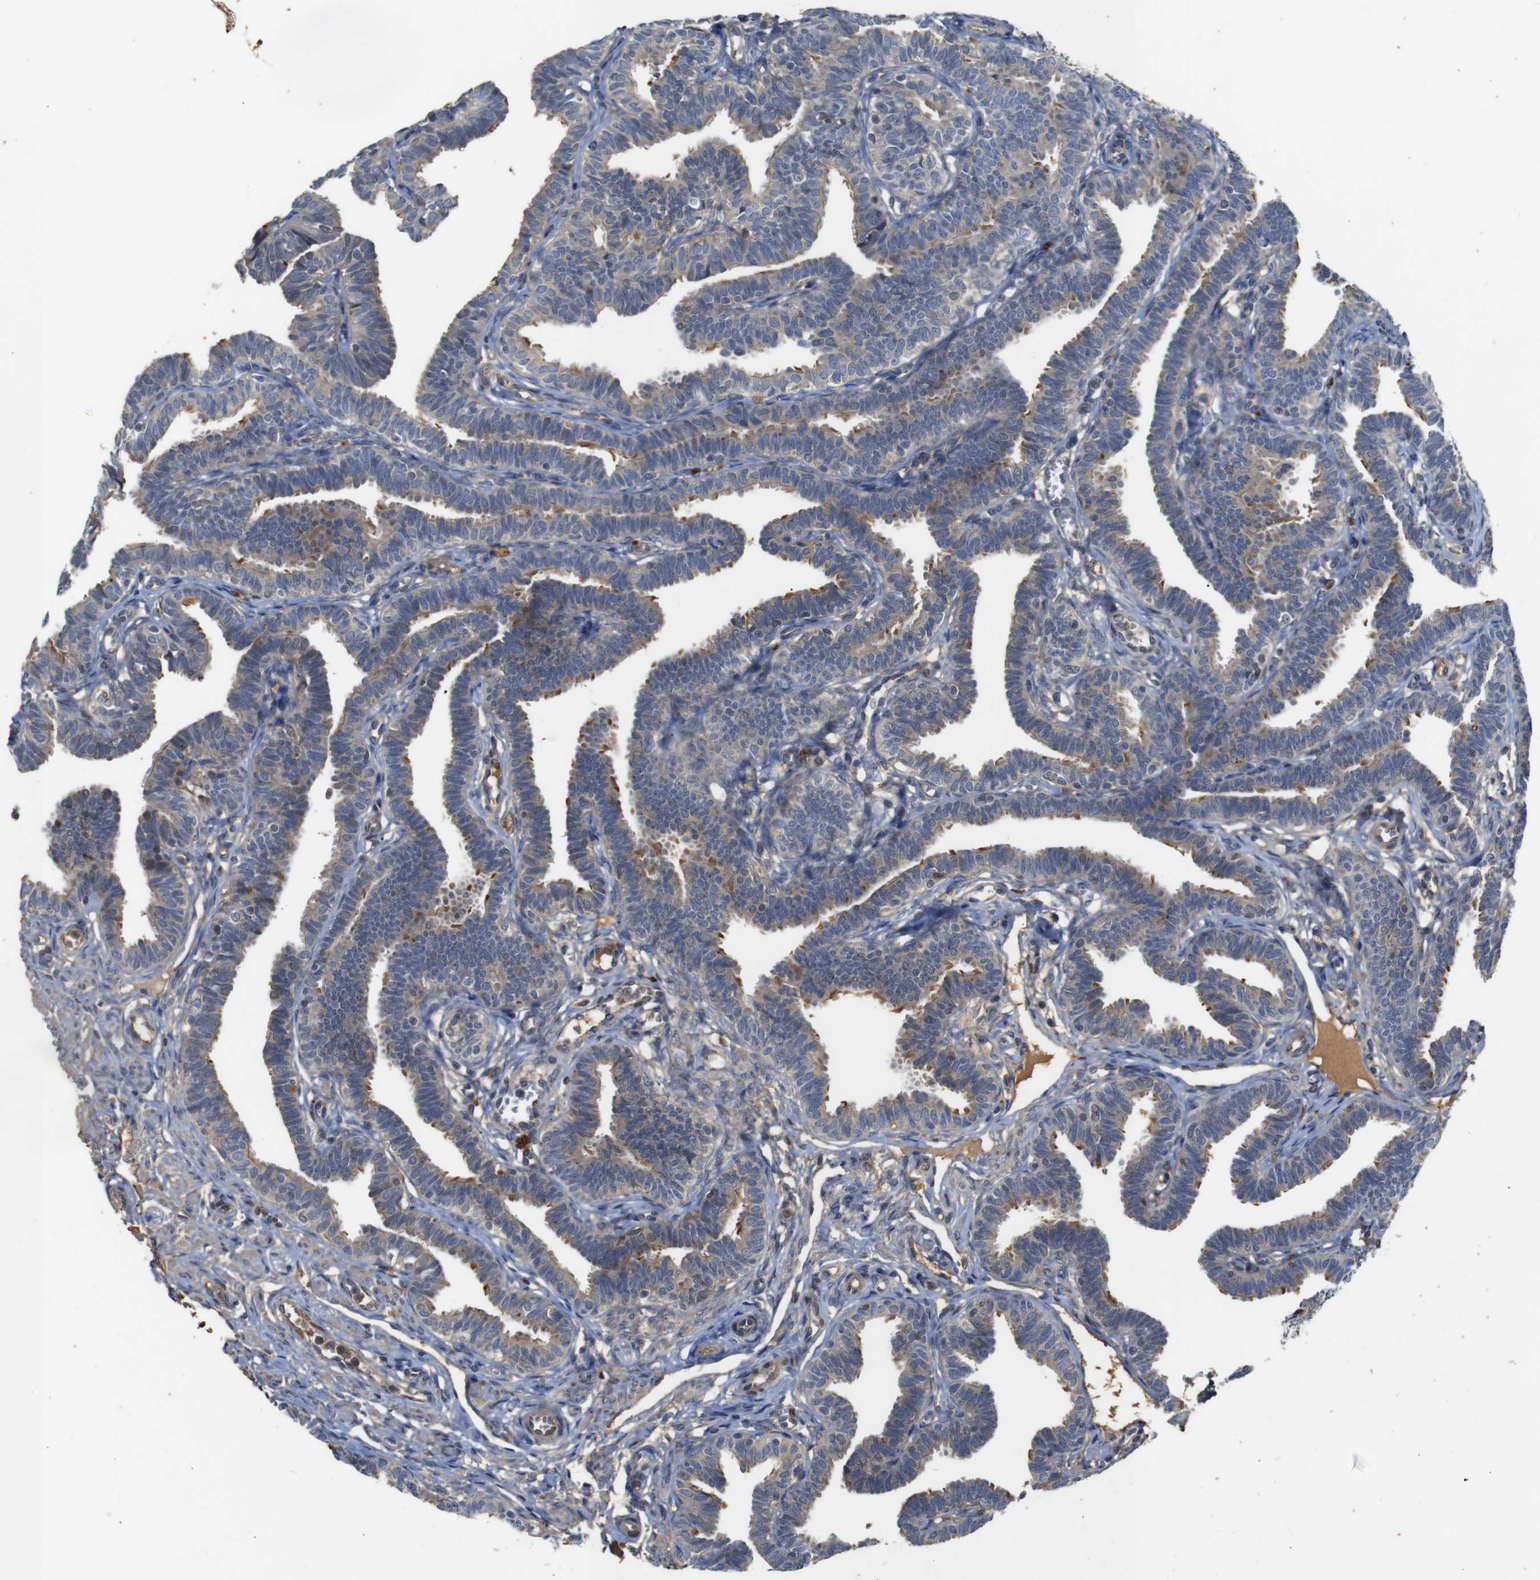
{"staining": {"intensity": "moderate", "quantity": ">75%", "location": "cytoplasmic/membranous"}, "tissue": "fallopian tube", "cell_type": "Glandular cells", "image_type": "normal", "snomed": [{"axis": "morphology", "description": "Normal tissue, NOS"}, {"axis": "topography", "description": "Fallopian tube"}, {"axis": "topography", "description": "Ovary"}], "caption": "Fallopian tube was stained to show a protein in brown. There is medium levels of moderate cytoplasmic/membranous positivity in approximately >75% of glandular cells. (DAB (3,3'-diaminobenzidine) = brown stain, brightfield microscopy at high magnification).", "gene": "PTPN1", "patient": {"sex": "female", "age": 23}}